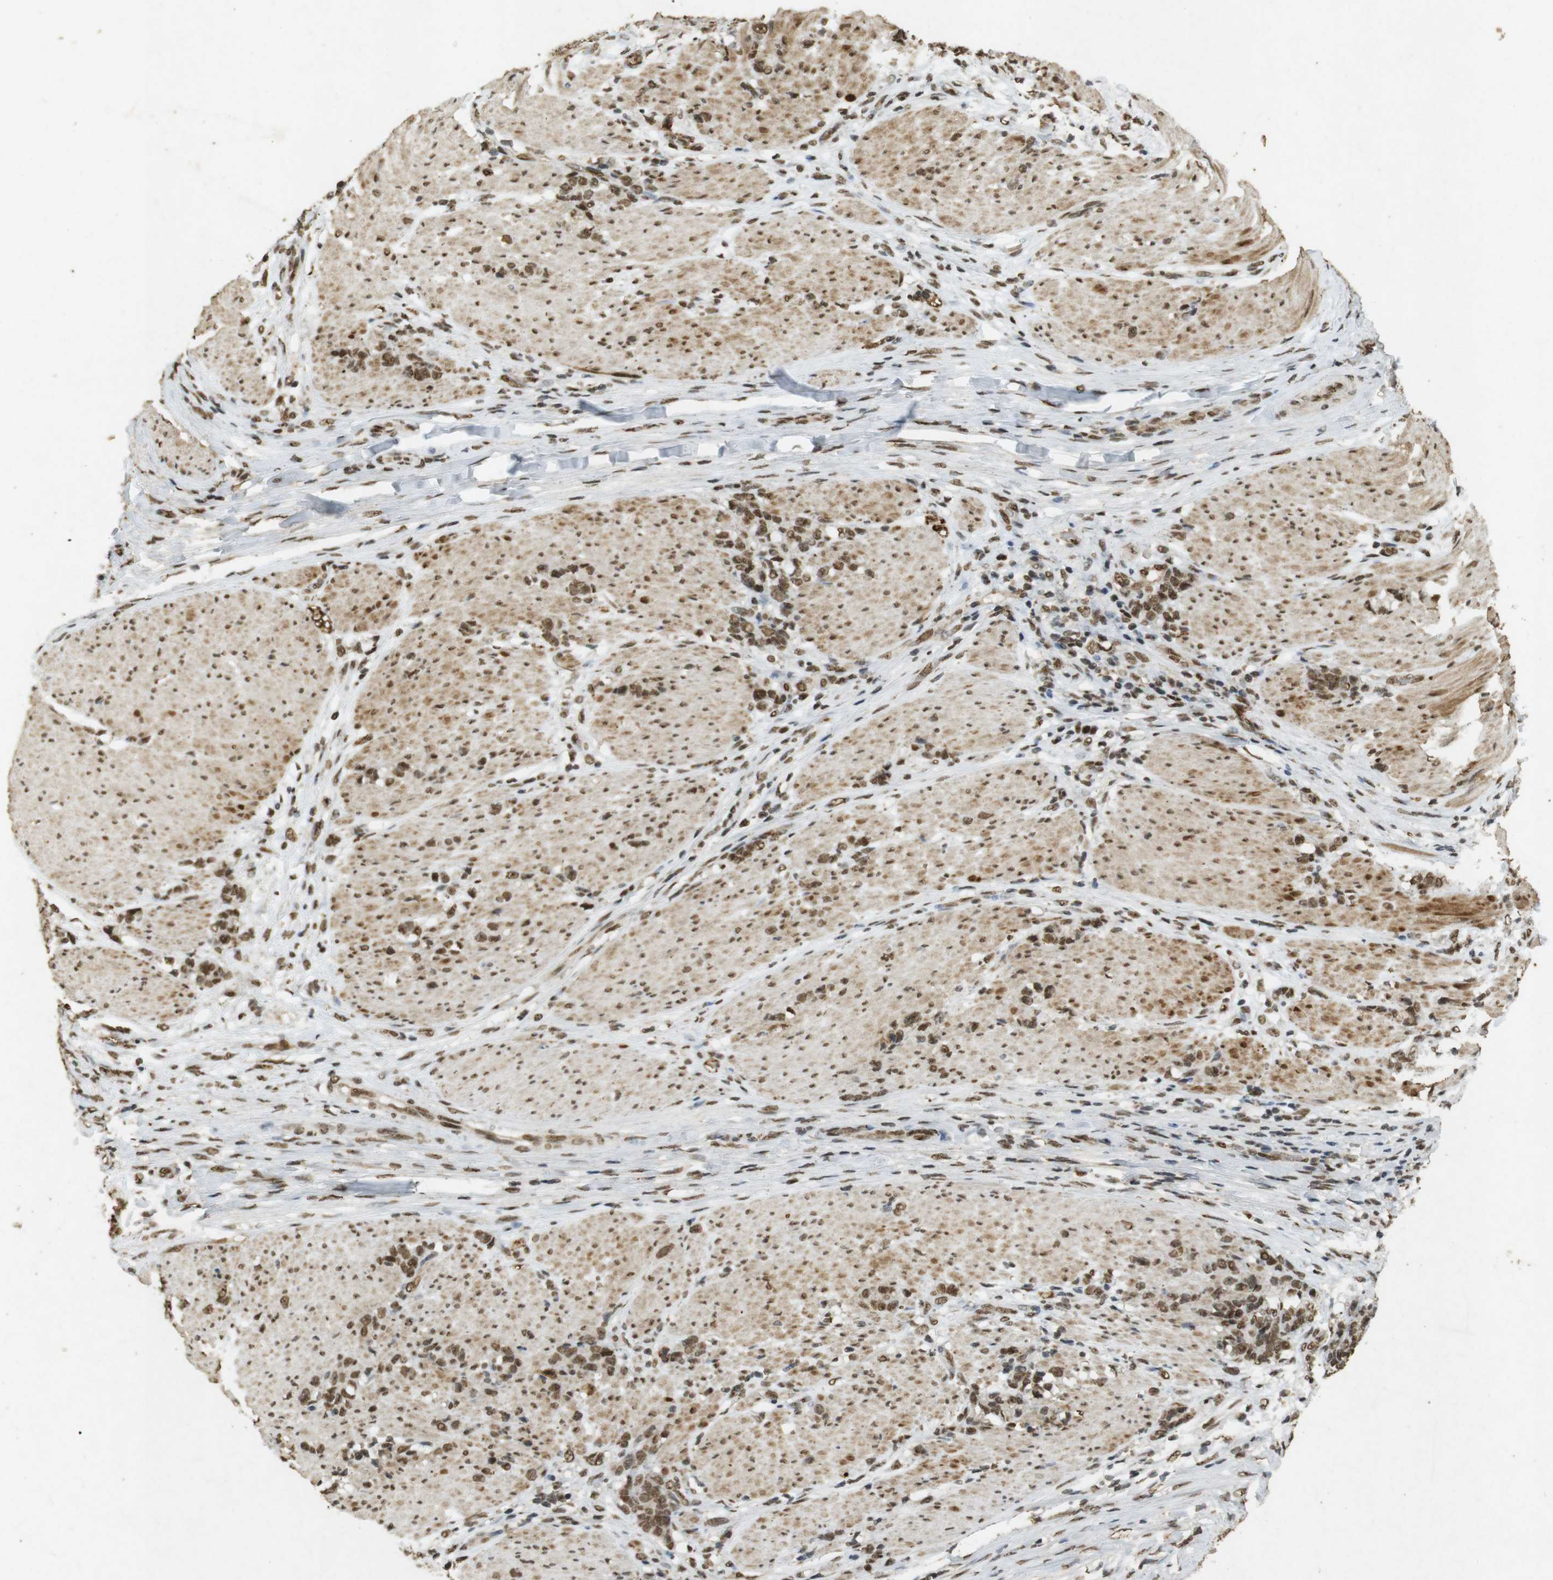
{"staining": {"intensity": "moderate", "quantity": ">75%", "location": "nuclear"}, "tissue": "stomach cancer", "cell_type": "Tumor cells", "image_type": "cancer", "snomed": [{"axis": "morphology", "description": "Adenocarcinoma, NOS"}, {"axis": "topography", "description": "Stomach, lower"}], "caption": "This histopathology image reveals immunohistochemistry staining of adenocarcinoma (stomach), with medium moderate nuclear staining in about >75% of tumor cells.", "gene": "GATA4", "patient": {"sex": "male", "age": 88}}